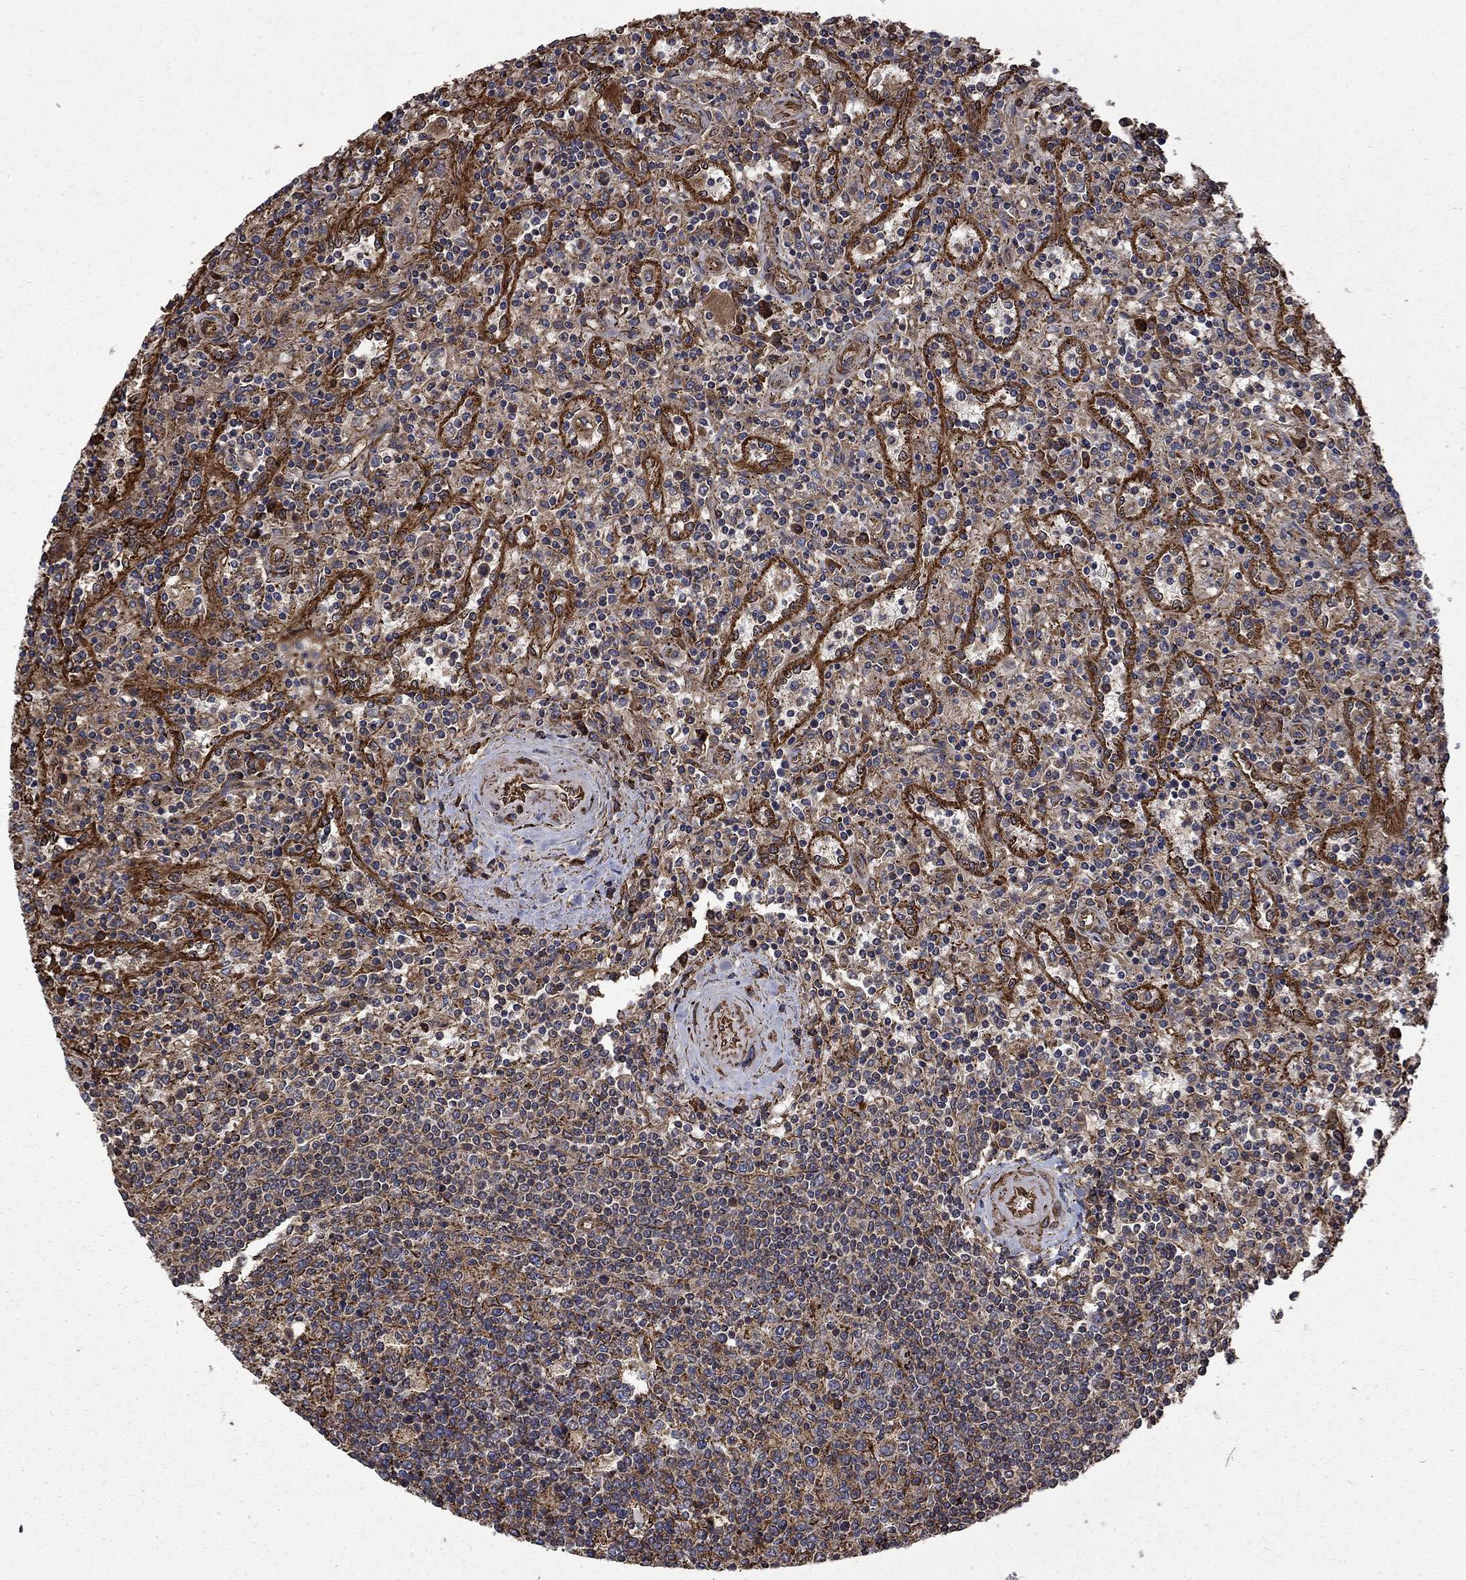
{"staining": {"intensity": "weak", "quantity": ">75%", "location": "cytoplasmic/membranous"}, "tissue": "lymphoma", "cell_type": "Tumor cells", "image_type": "cancer", "snomed": [{"axis": "morphology", "description": "Malignant lymphoma, non-Hodgkin's type, Low grade"}, {"axis": "topography", "description": "Spleen"}], "caption": "Immunohistochemistry (DAB (3,3'-diaminobenzidine)) staining of lymphoma shows weak cytoplasmic/membranous protein staining in approximately >75% of tumor cells. Nuclei are stained in blue.", "gene": "CUTC", "patient": {"sex": "male", "age": 62}}